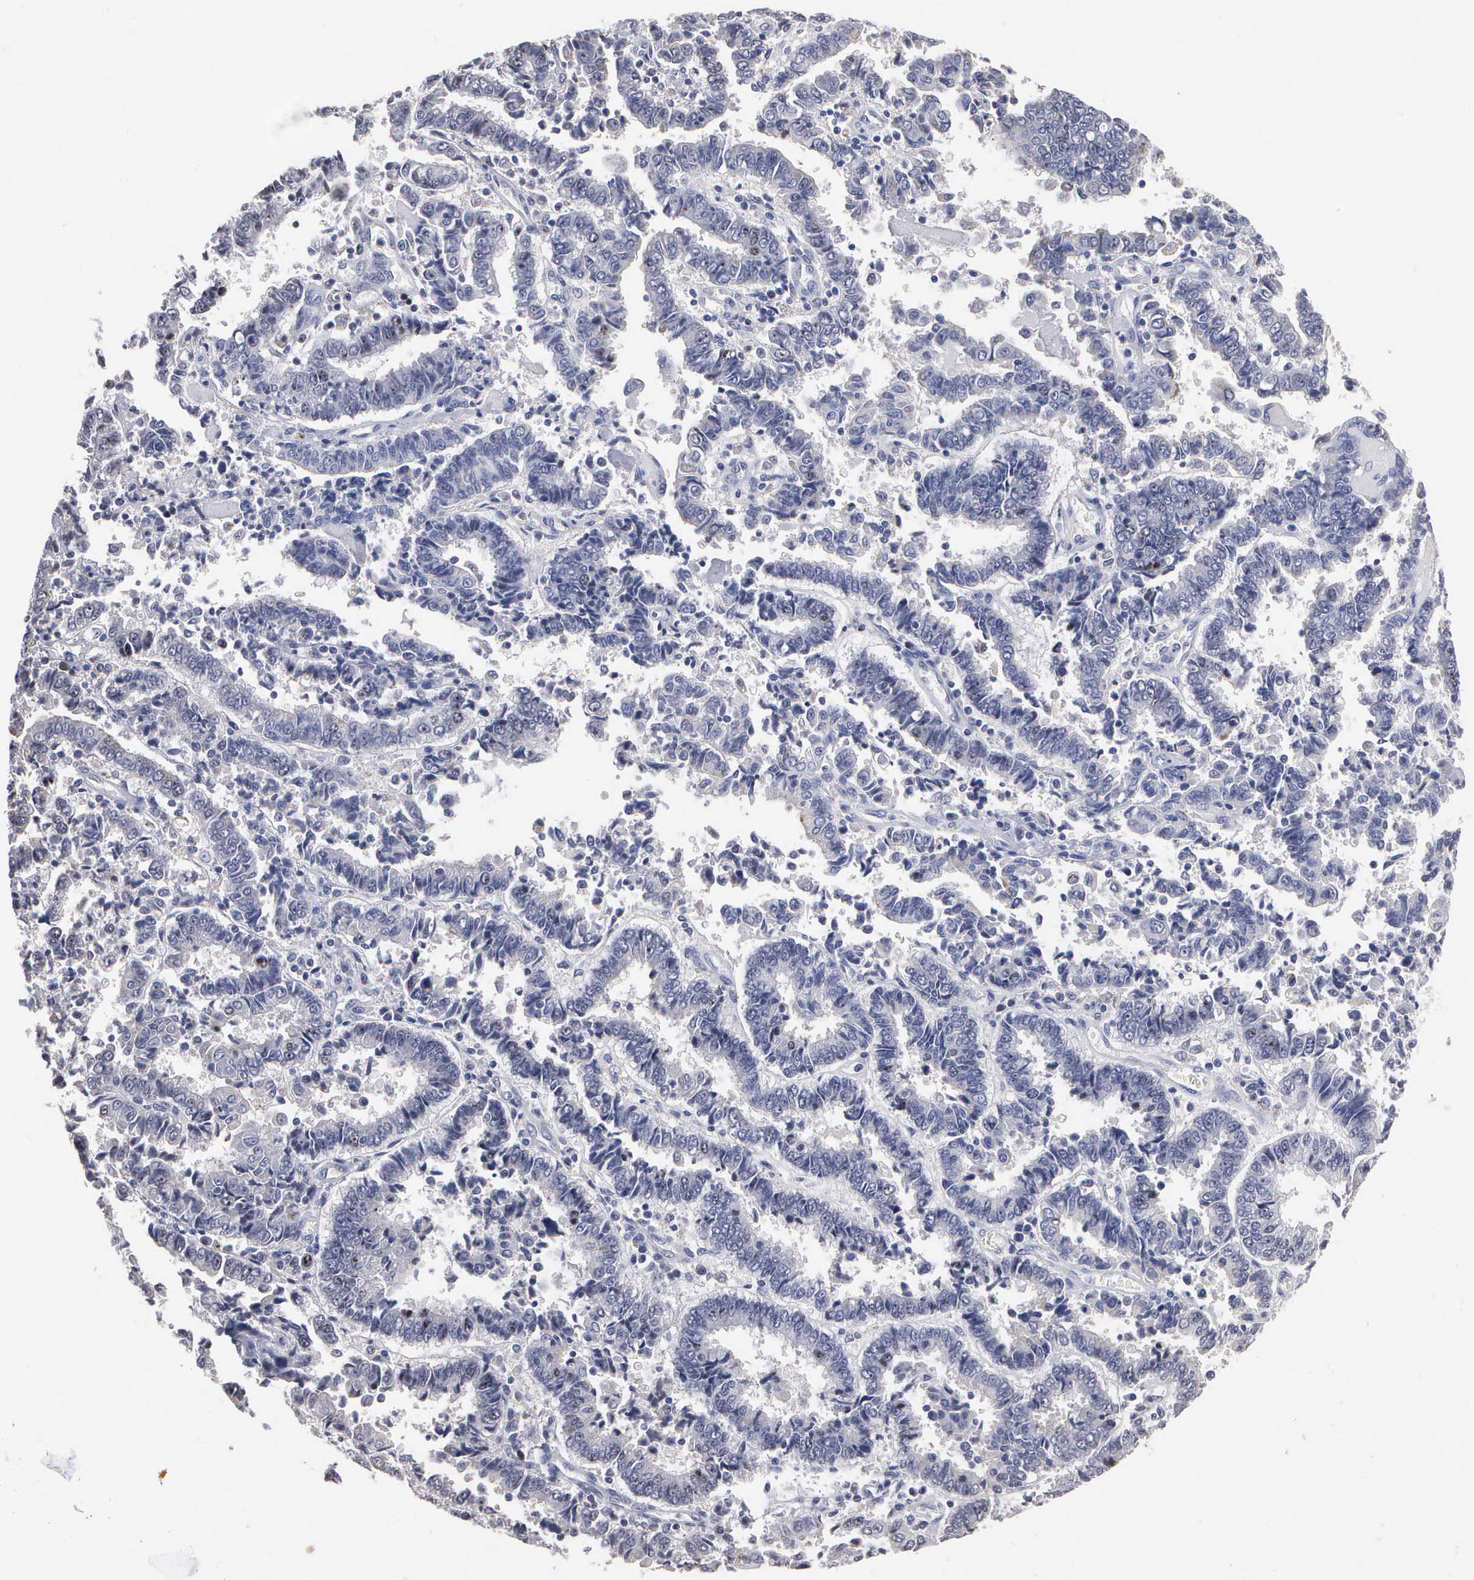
{"staining": {"intensity": "negative", "quantity": "none", "location": "none"}, "tissue": "endometrial cancer", "cell_type": "Tumor cells", "image_type": "cancer", "snomed": [{"axis": "morphology", "description": "Adenocarcinoma, NOS"}, {"axis": "topography", "description": "Endometrium"}], "caption": "Immunohistochemistry (IHC) image of neoplastic tissue: endometrial adenocarcinoma stained with DAB (3,3'-diaminobenzidine) exhibits no significant protein staining in tumor cells.", "gene": "KDM6A", "patient": {"sex": "female", "age": 75}}